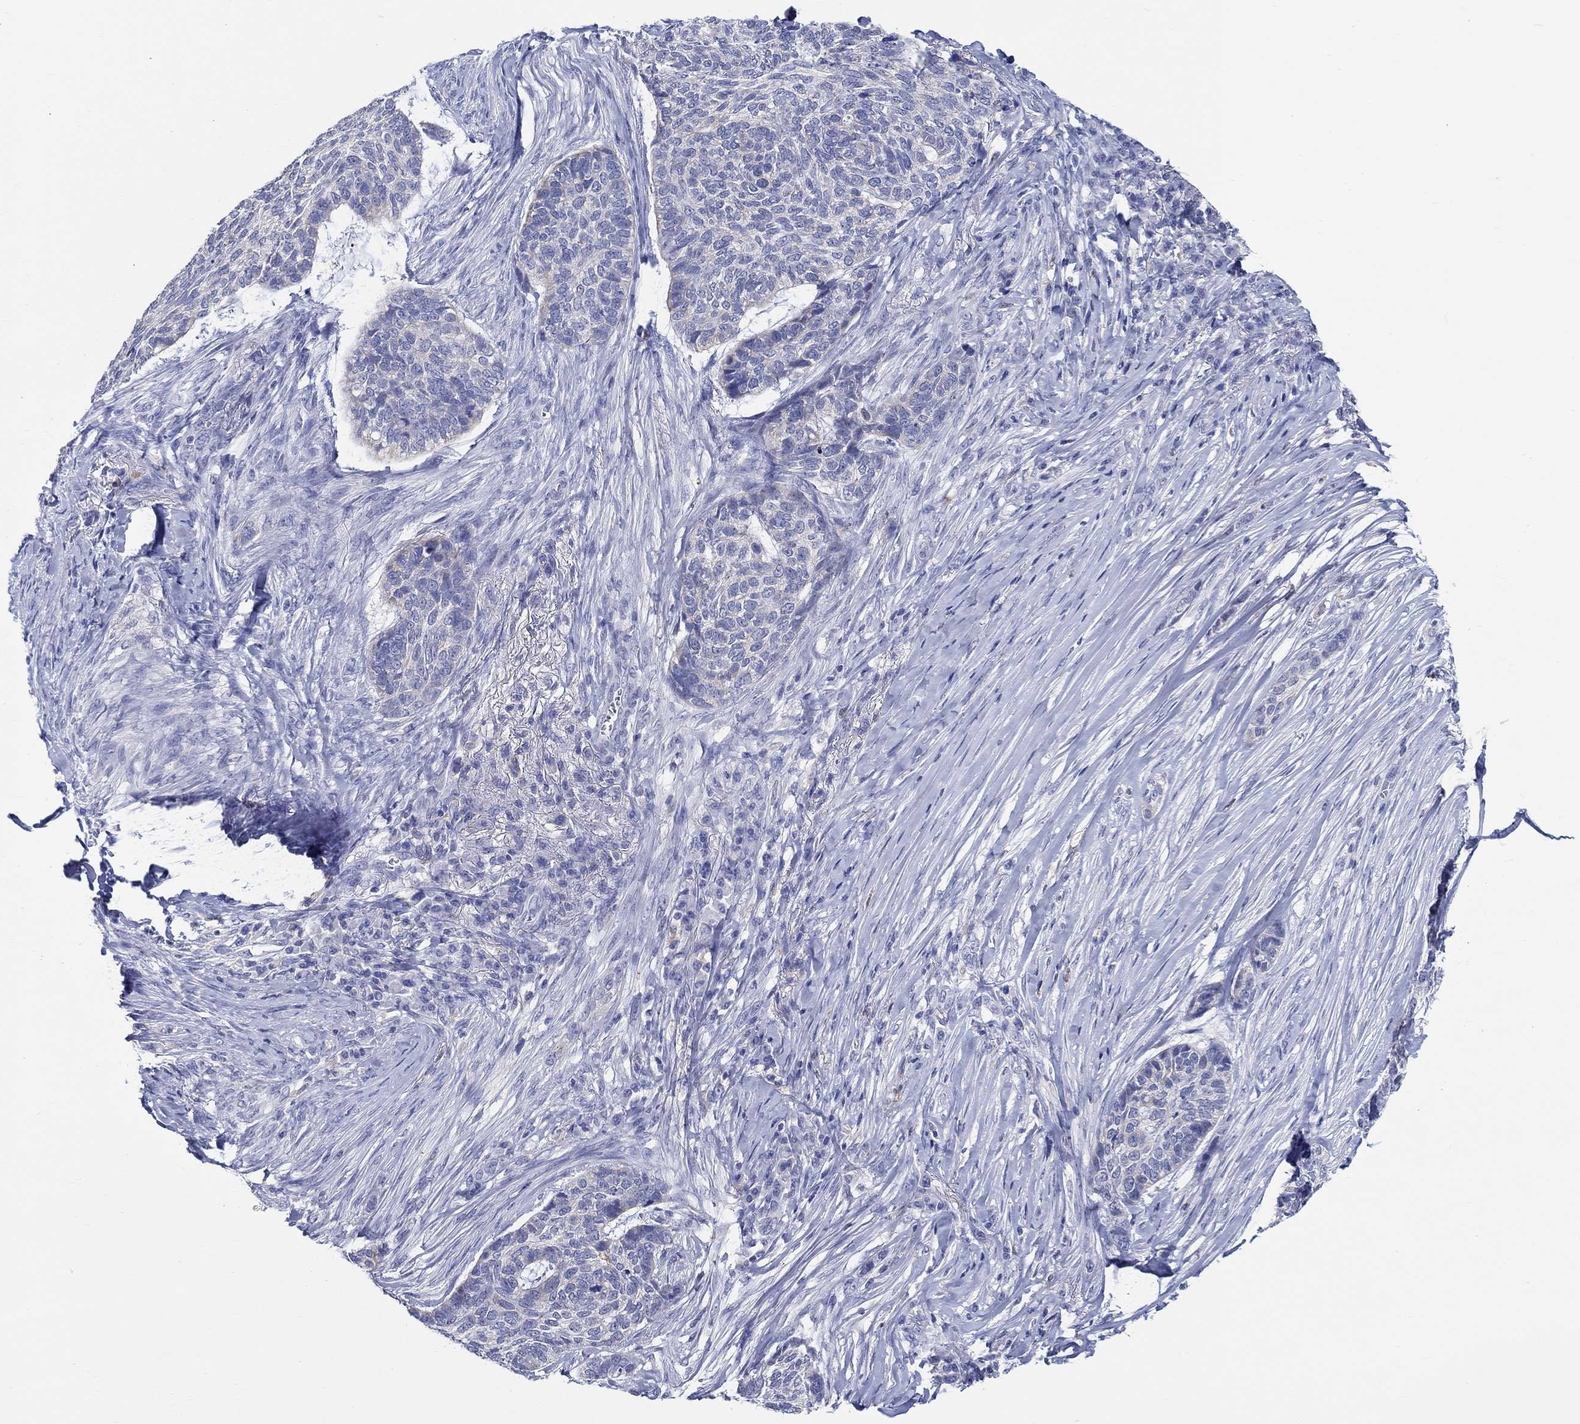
{"staining": {"intensity": "negative", "quantity": "none", "location": "none"}, "tissue": "skin cancer", "cell_type": "Tumor cells", "image_type": "cancer", "snomed": [{"axis": "morphology", "description": "Basal cell carcinoma"}, {"axis": "topography", "description": "Skin"}], "caption": "Immunohistochemistry (IHC) photomicrograph of neoplastic tissue: human skin basal cell carcinoma stained with DAB reveals no significant protein expression in tumor cells.", "gene": "RAP1GAP", "patient": {"sex": "female", "age": 69}}